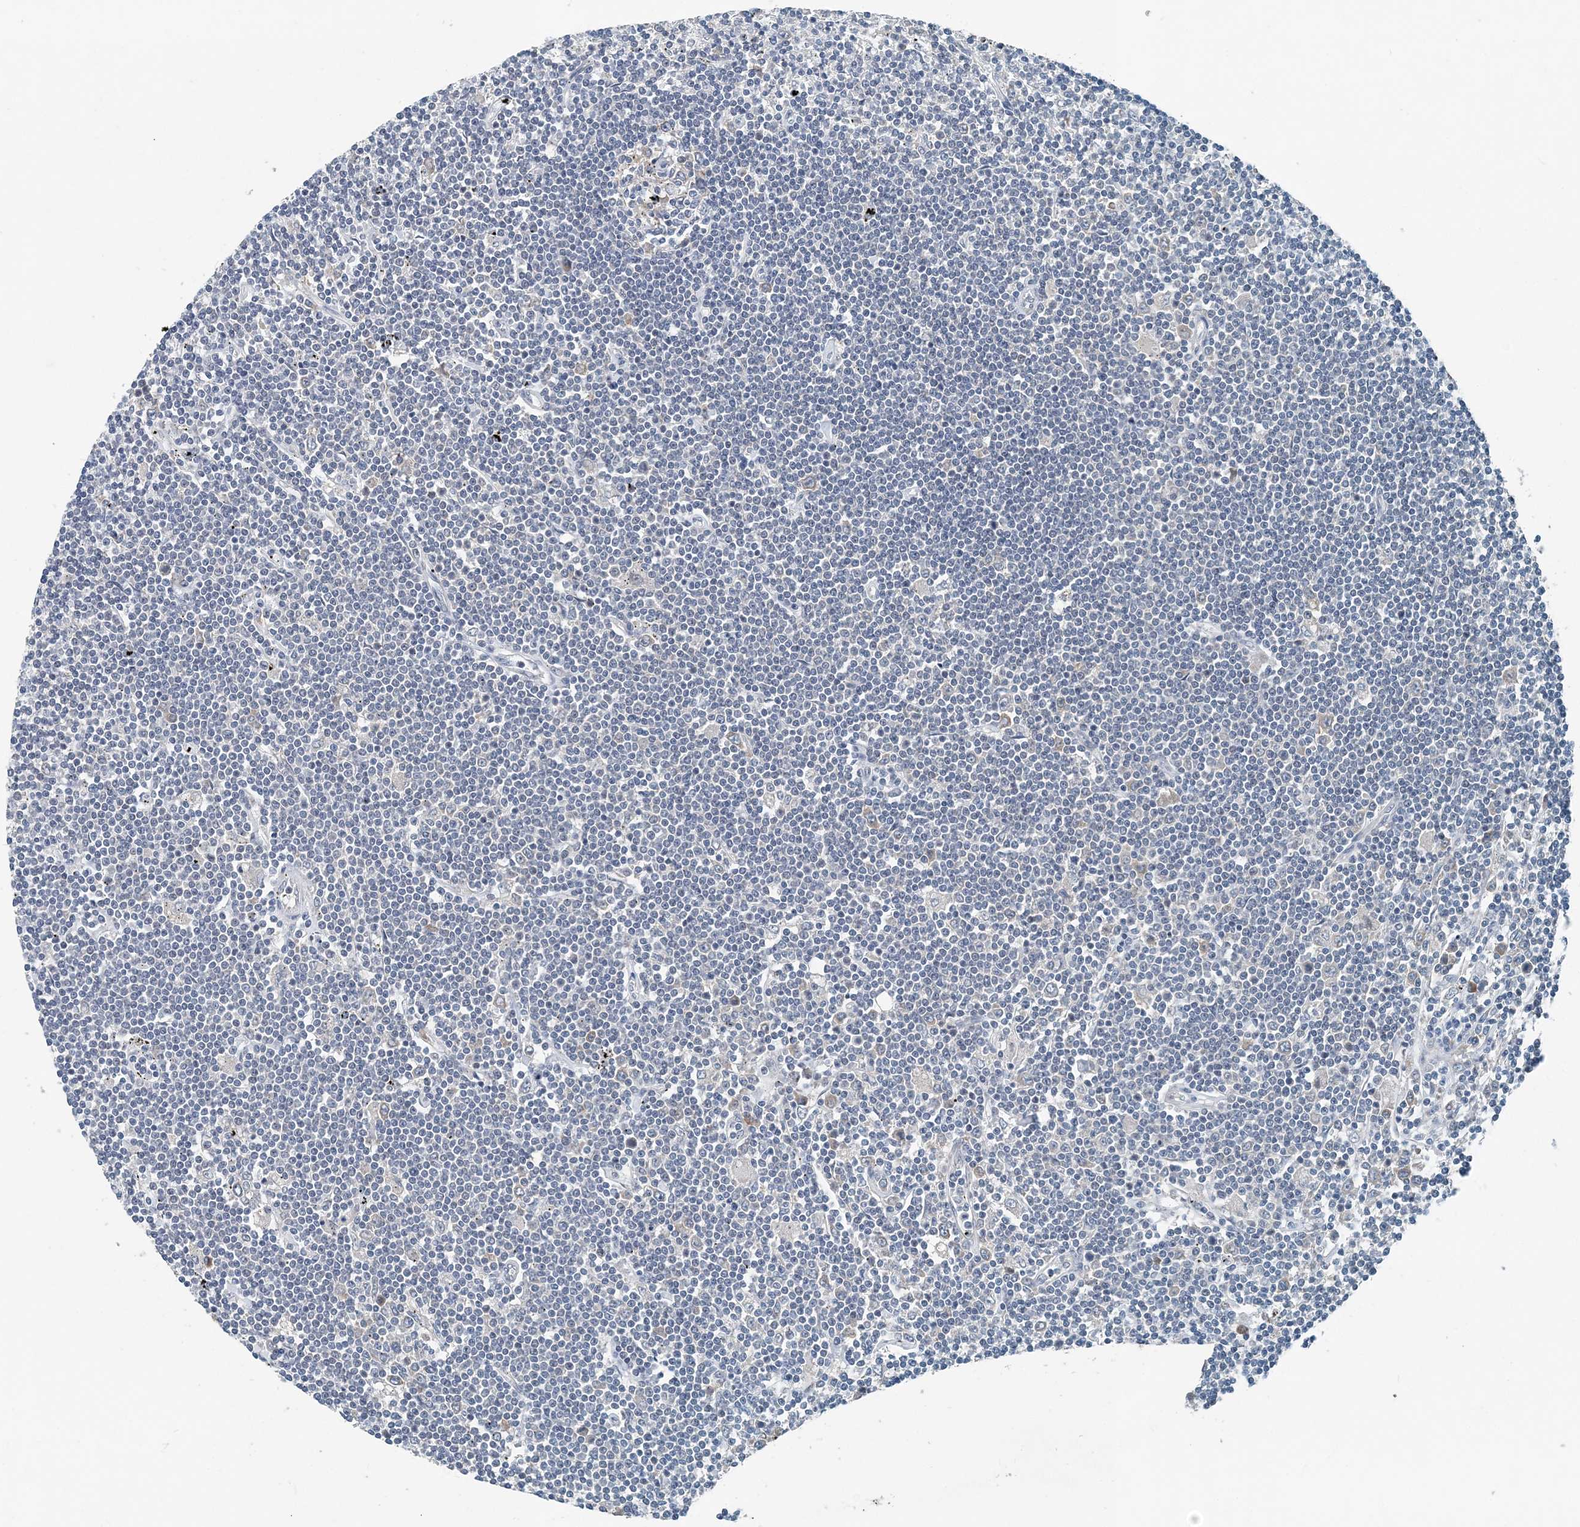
{"staining": {"intensity": "negative", "quantity": "none", "location": "none"}, "tissue": "lymphoma", "cell_type": "Tumor cells", "image_type": "cancer", "snomed": [{"axis": "morphology", "description": "Malignant lymphoma, non-Hodgkin's type, Low grade"}, {"axis": "topography", "description": "Spleen"}], "caption": "Lymphoma was stained to show a protein in brown. There is no significant positivity in tumor cells. The staining is performed using DAB brown chromogen with nuclei counter-stained in using hematoxylin.", "gene": "EEF1A2", "patient": {"sex": "male", "age": 76}}